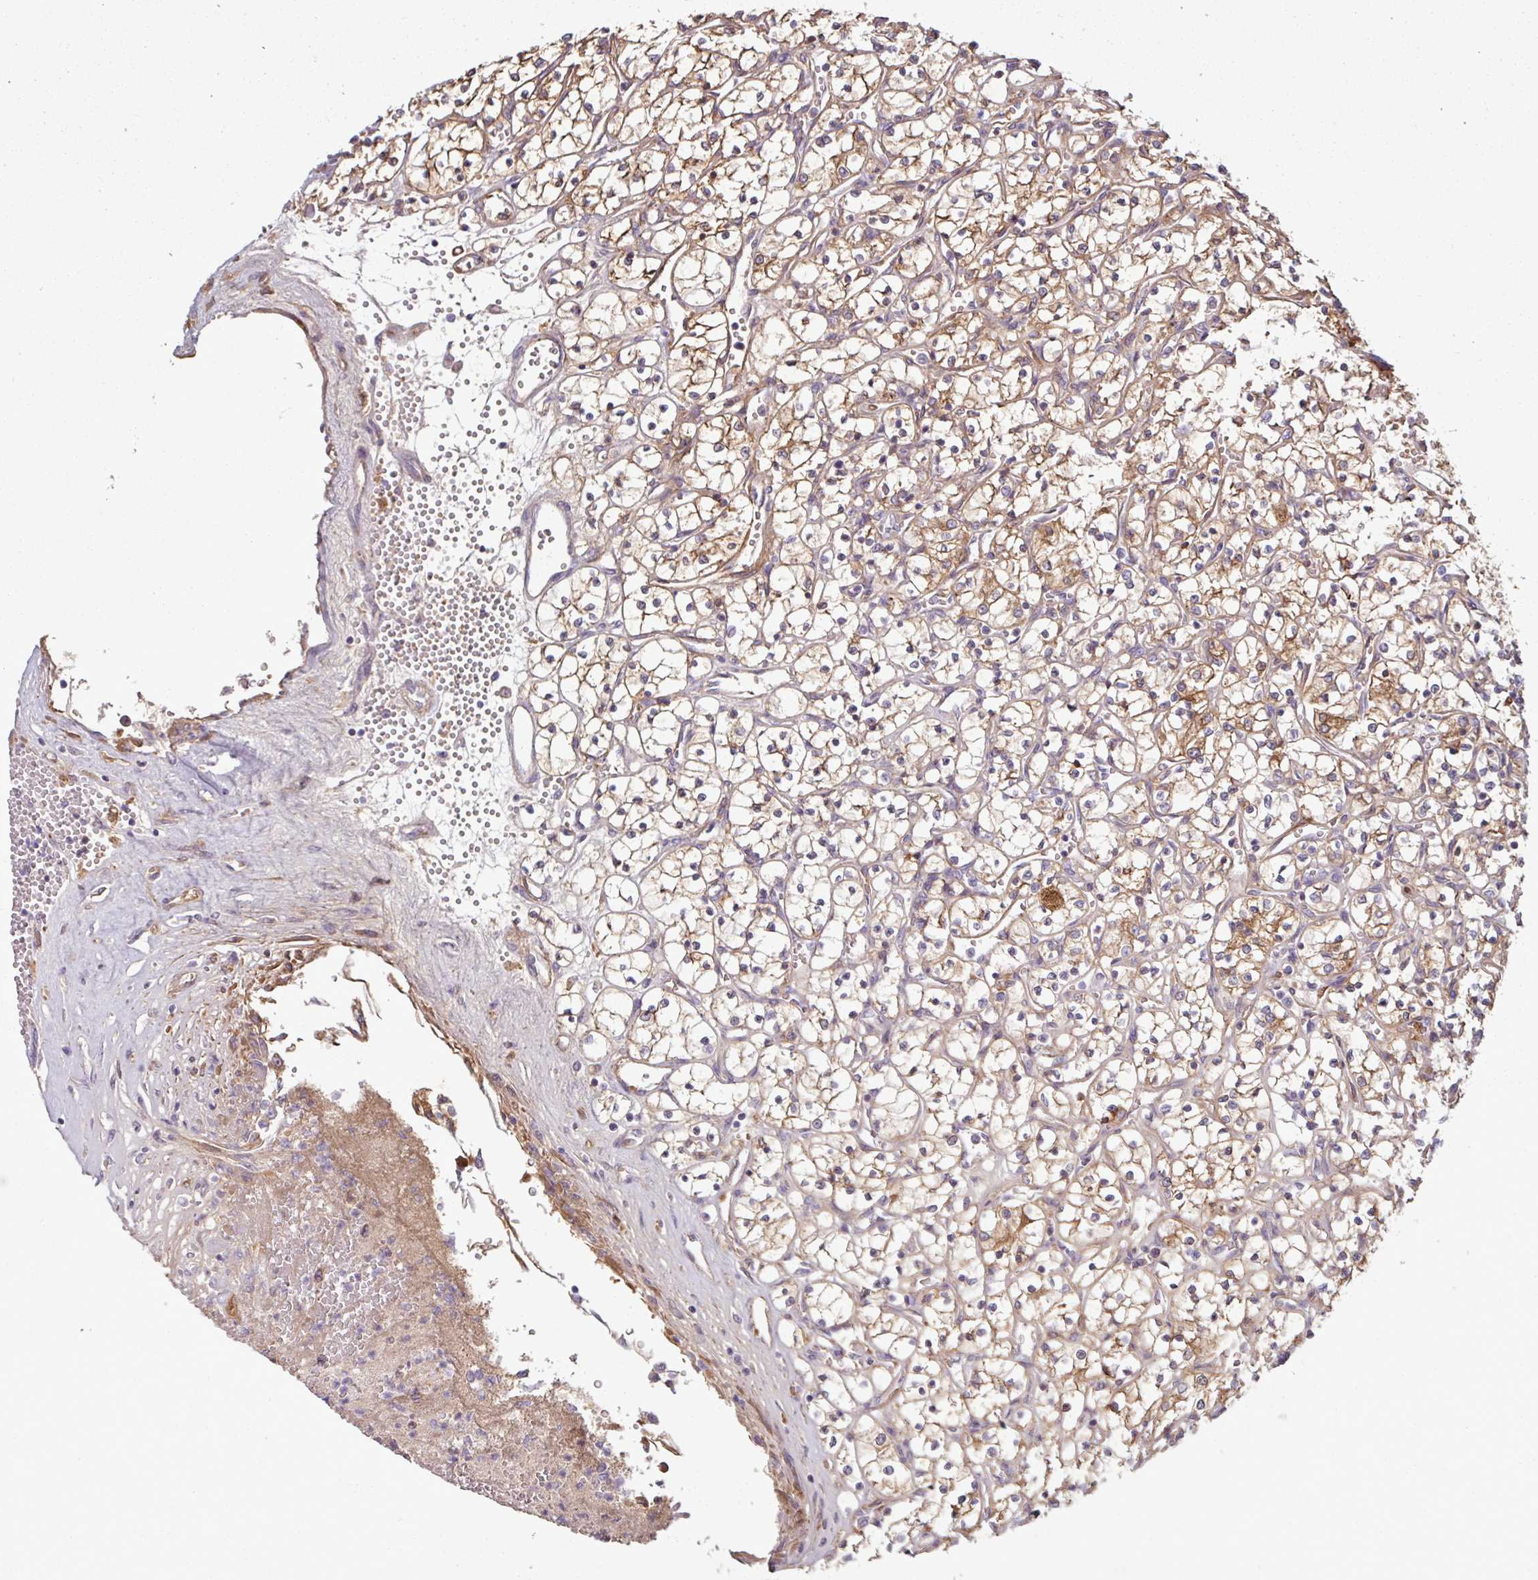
{"staining": {"intensity": "weak", "quantity": ">75%", "location": "cytoplasmic/membranous"}, "tissue": "renal cancer", "cell_type": "Tumor cells", "image_type": "cancer", "snomed": [{"axis": "morphology", "description": "Adenocarcinoma, NOS"}, {"axis": "topography", "description": "Kidney"}], "caption": "Human renal cancer (adenocarcinoma) stained with a protein marker reveals weak staining in tumor cells.", "gene": "C4B", "patient": {"sex": "female", "age": 69}}